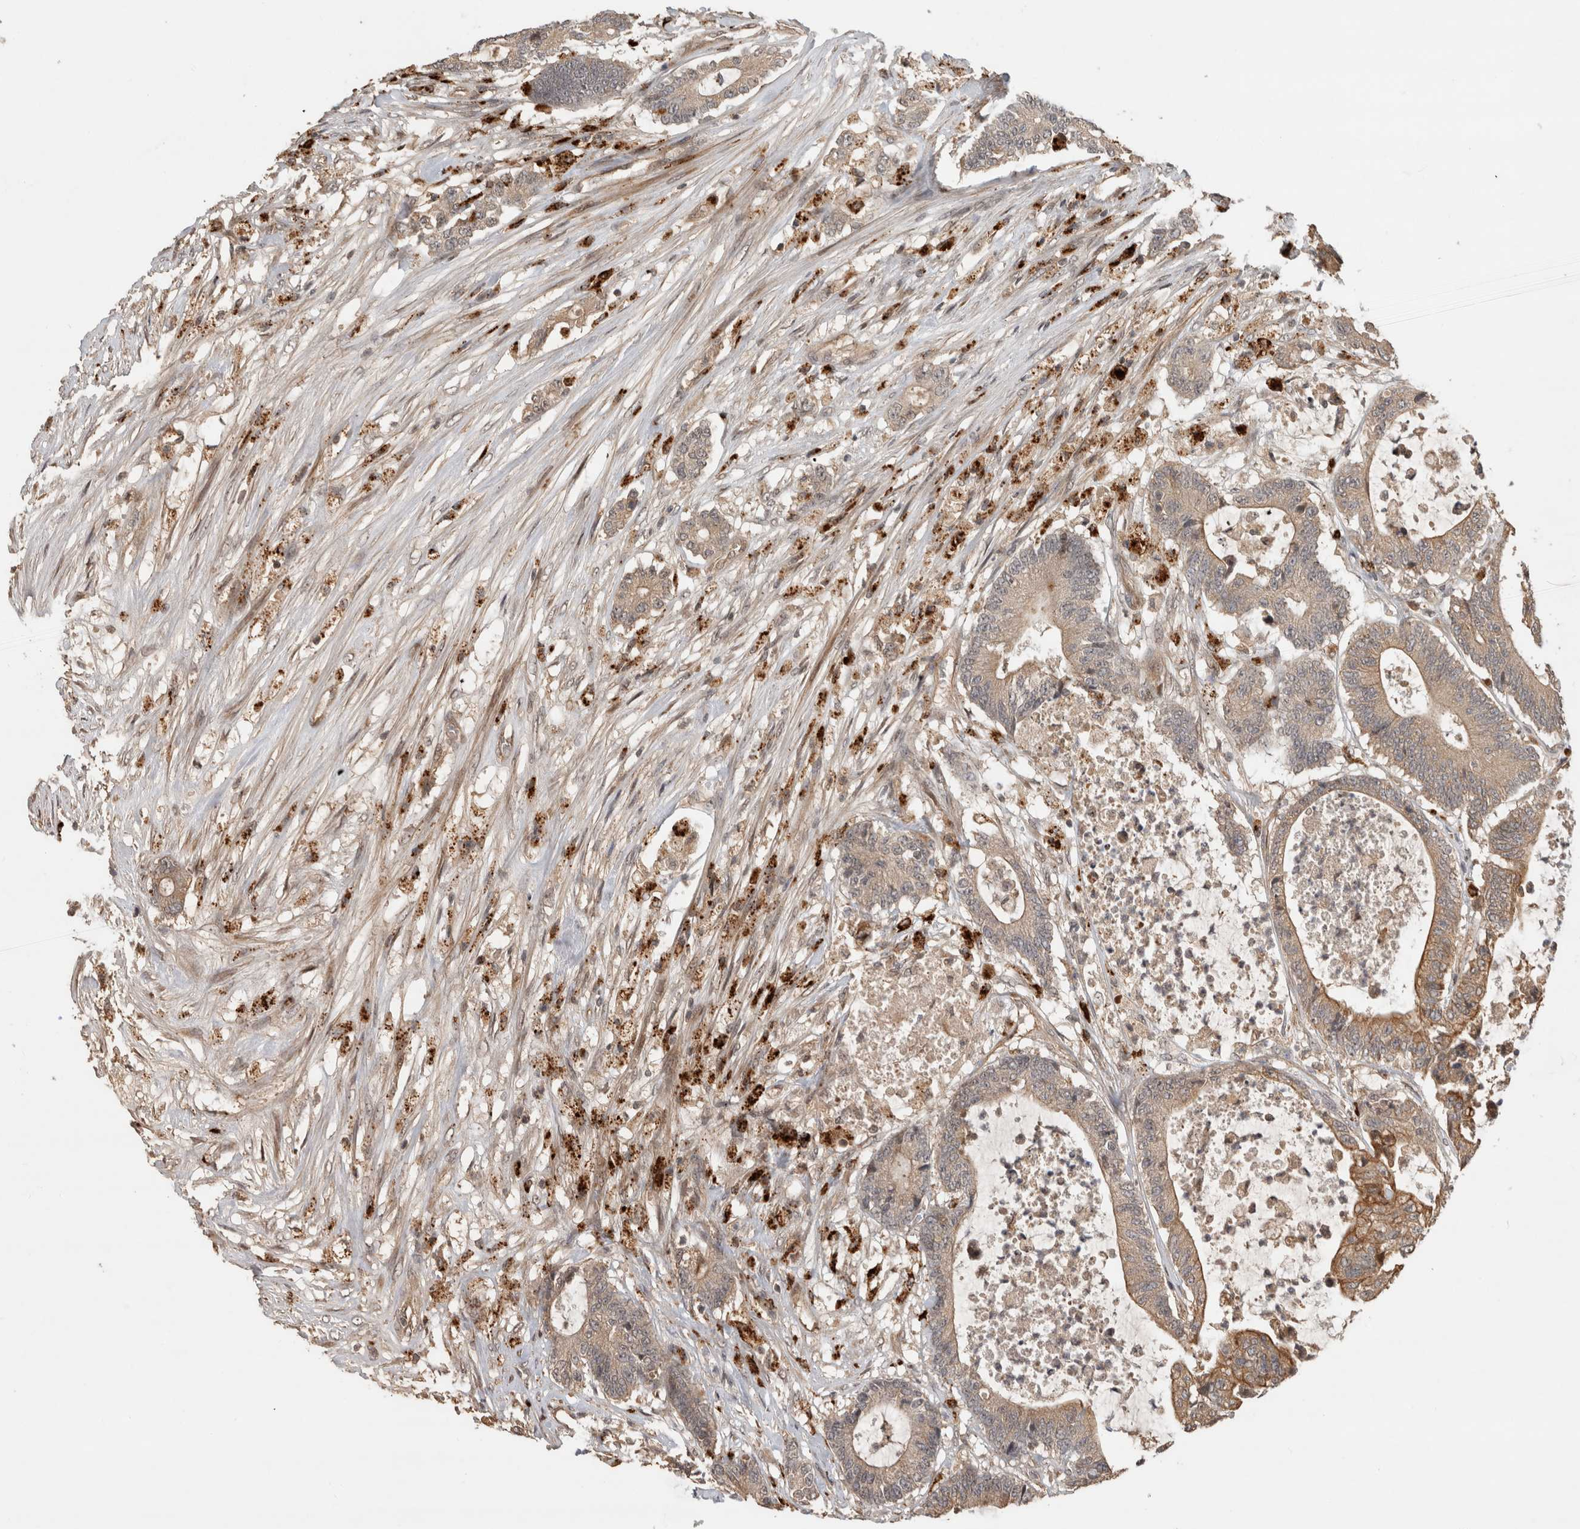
{"staining": {"intensity": "moderate", "quantity": ">75%", "location": "cytoplasmic/membranous"}, "tissue": "colorectal cancer", "cell_type": "Tumor cells", "image_type": "cancer", "snomed": [{"axis": "morphology", "description": "Adenocarcinoma, NOS"}, {"axis": "topography", "description": "Colon"}], "caption": "Immunohistochemical staining of adenocarcinoma (colorectal) exhibits moderate cytoplasmic/membranous protein expression in approximately >75% of tumor cells. The protein is stained brown, and the nuclei are stained in blue (DAB IHC with brightfield microscopy, high magnification).", "gene": "PITPNC1", "patient": {"sex": "female", "age": 84}}